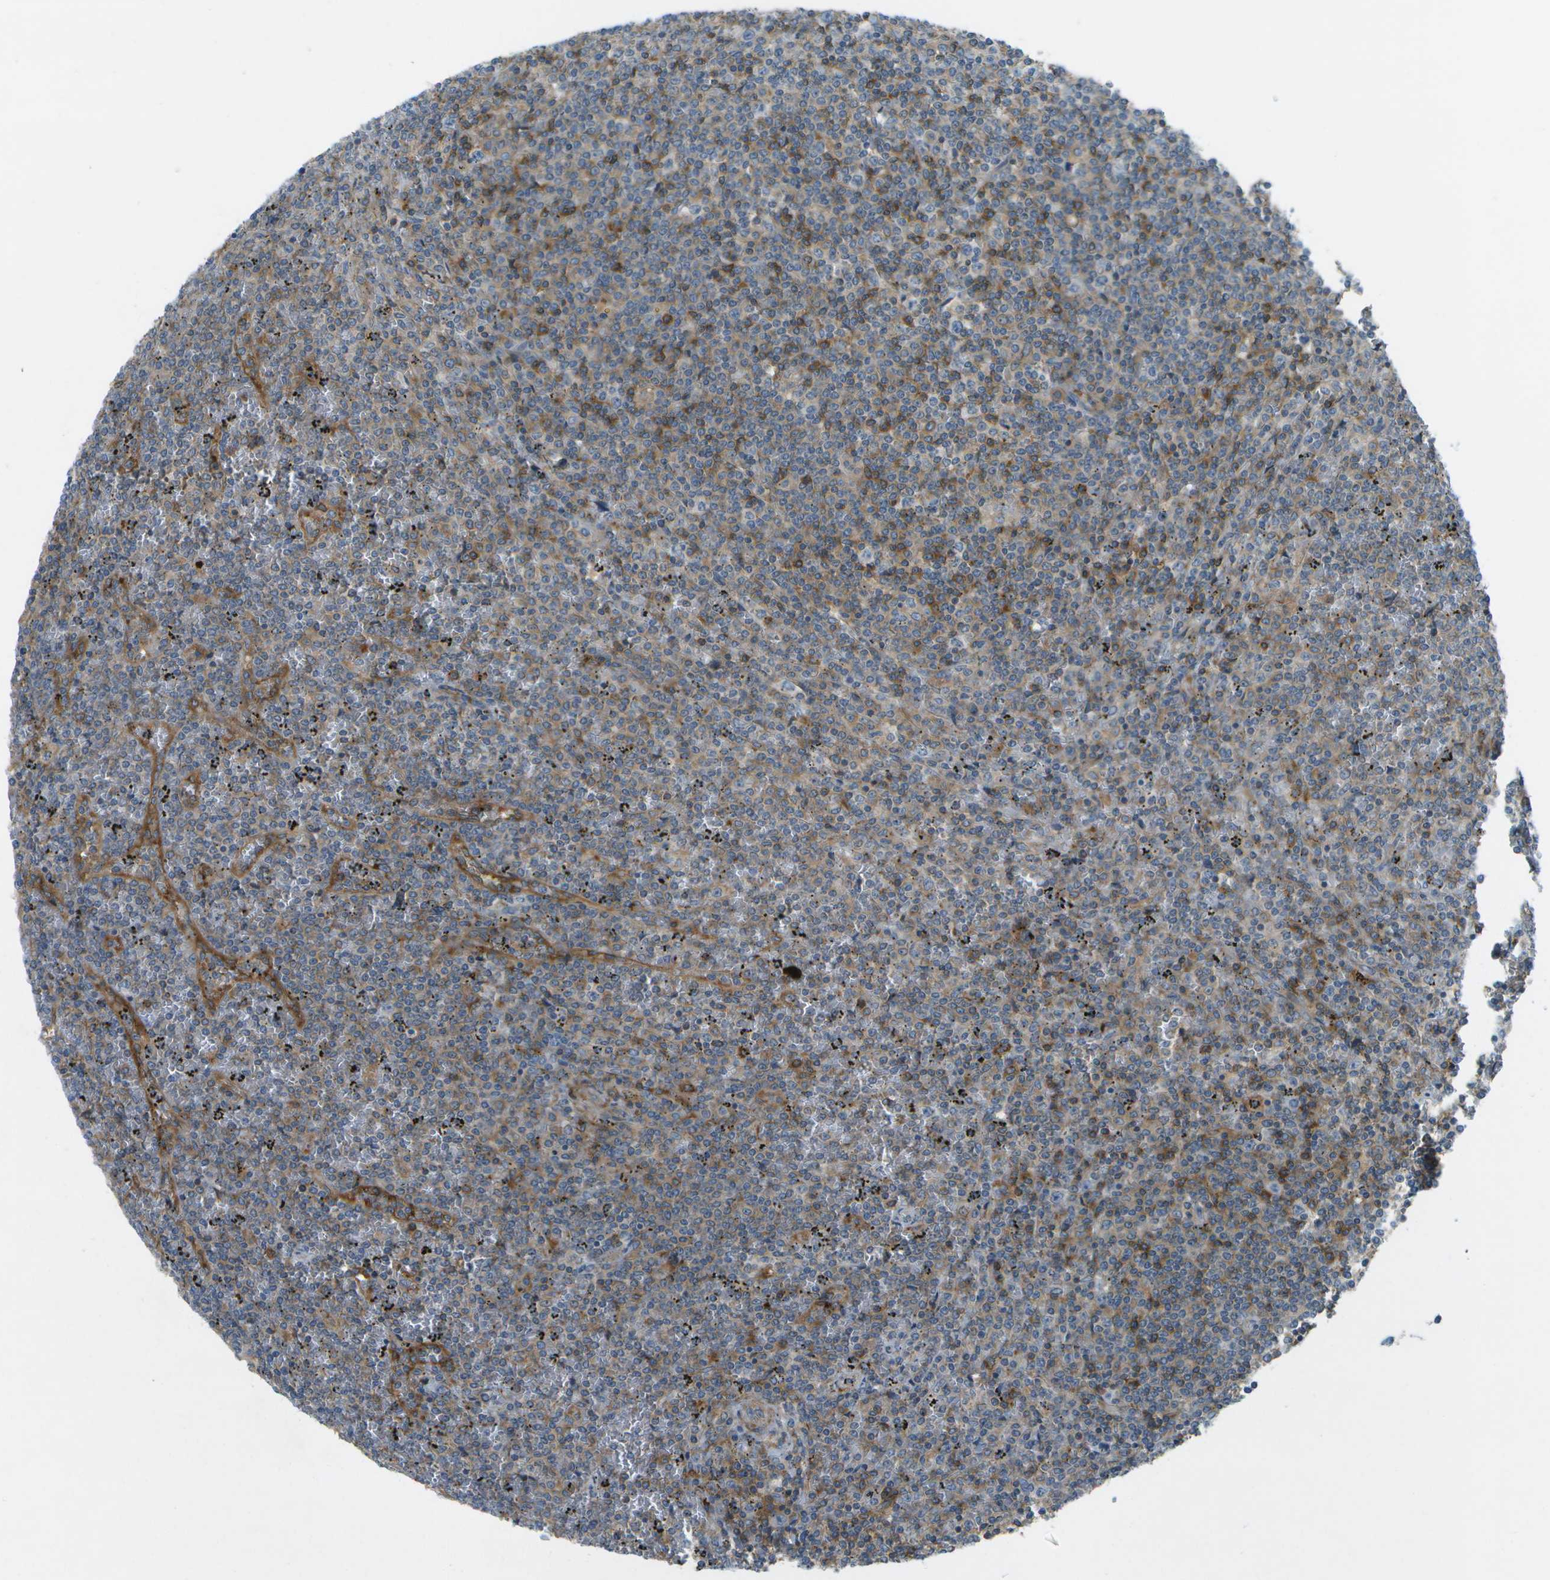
{"staining": {"intensity": "moderate", "quantity": "<25%", "location": "cytoplasmic/membranous"}, "tissue": "lymphoma", "cell_type": "Tumor cells", "image_type": "cancer", "snomed": [{"axis": "morphology", "description": "Malignant lymphoma, non-Hodgkin's type, Low grade"}, {"axis": "topography", "description": "Spleen"}], "caption": "Protein expression analysis of lymphoma demonstrates moderate cytoplasmic/membranous expression in about <25% of tumor cells.", "gene": "WNK2", "patient": {"sex": "female", "age": 19}}